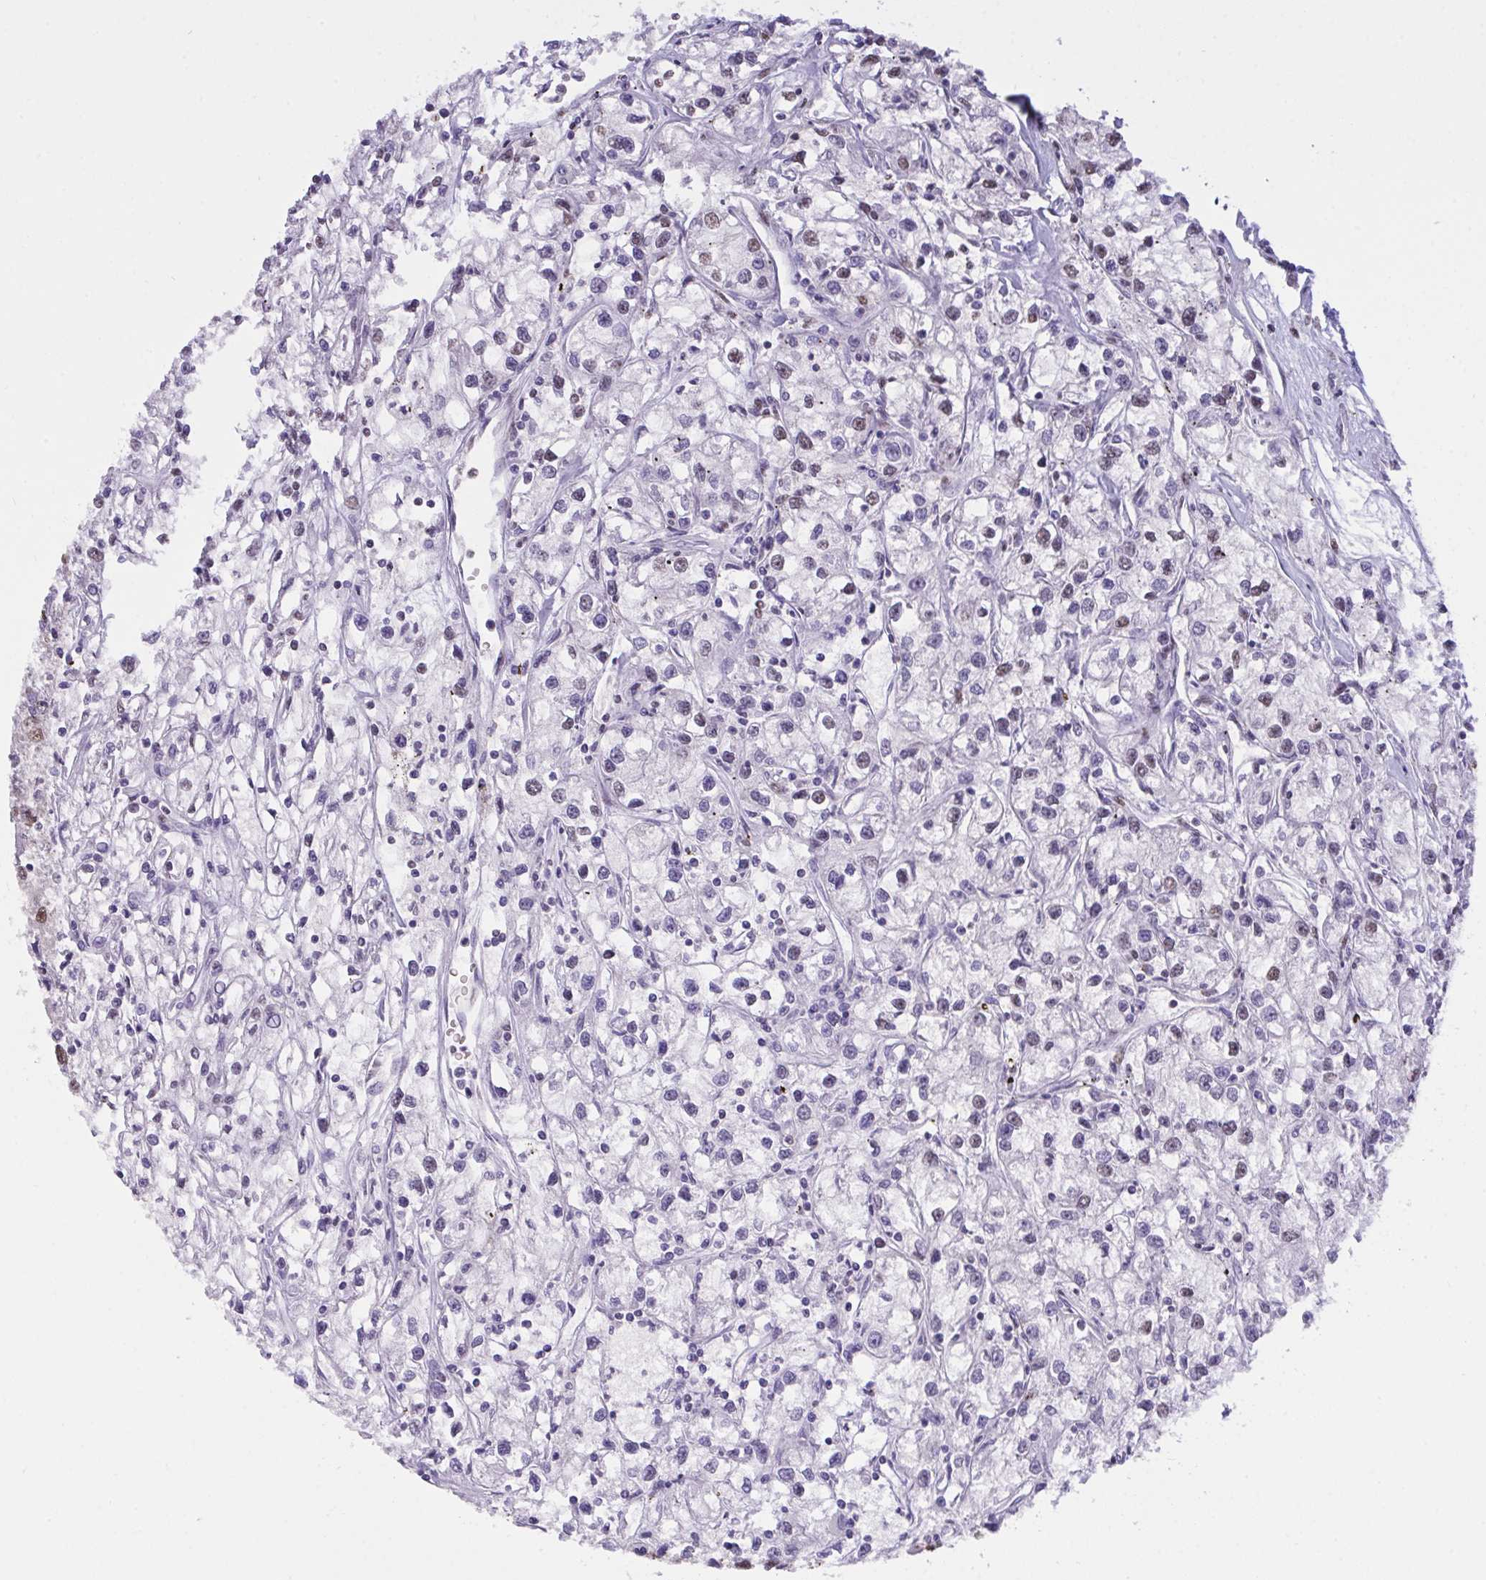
{"staining": {"intensity": "weak", "quantity": "<25%", "location": "nuclear"}, "tissue": "renal cancer", "cell_type": "Tumor cells", "image_type": "cancer", "snomed": [{"axis": "morphology", "description": "Adenocarcinoma, NOS"}, {"axis": "topography", "description": "Kidney"}], "caption": "Immunohistochemistry (IHC) photomicrograph of neoplastic tissue: human renal cancer (adenocarcinoma) stained with DAB reveals no significant protein staining in tumor cells.", "gene": "SEMA6B", "patient": {"sex": "female", "age": 59}}